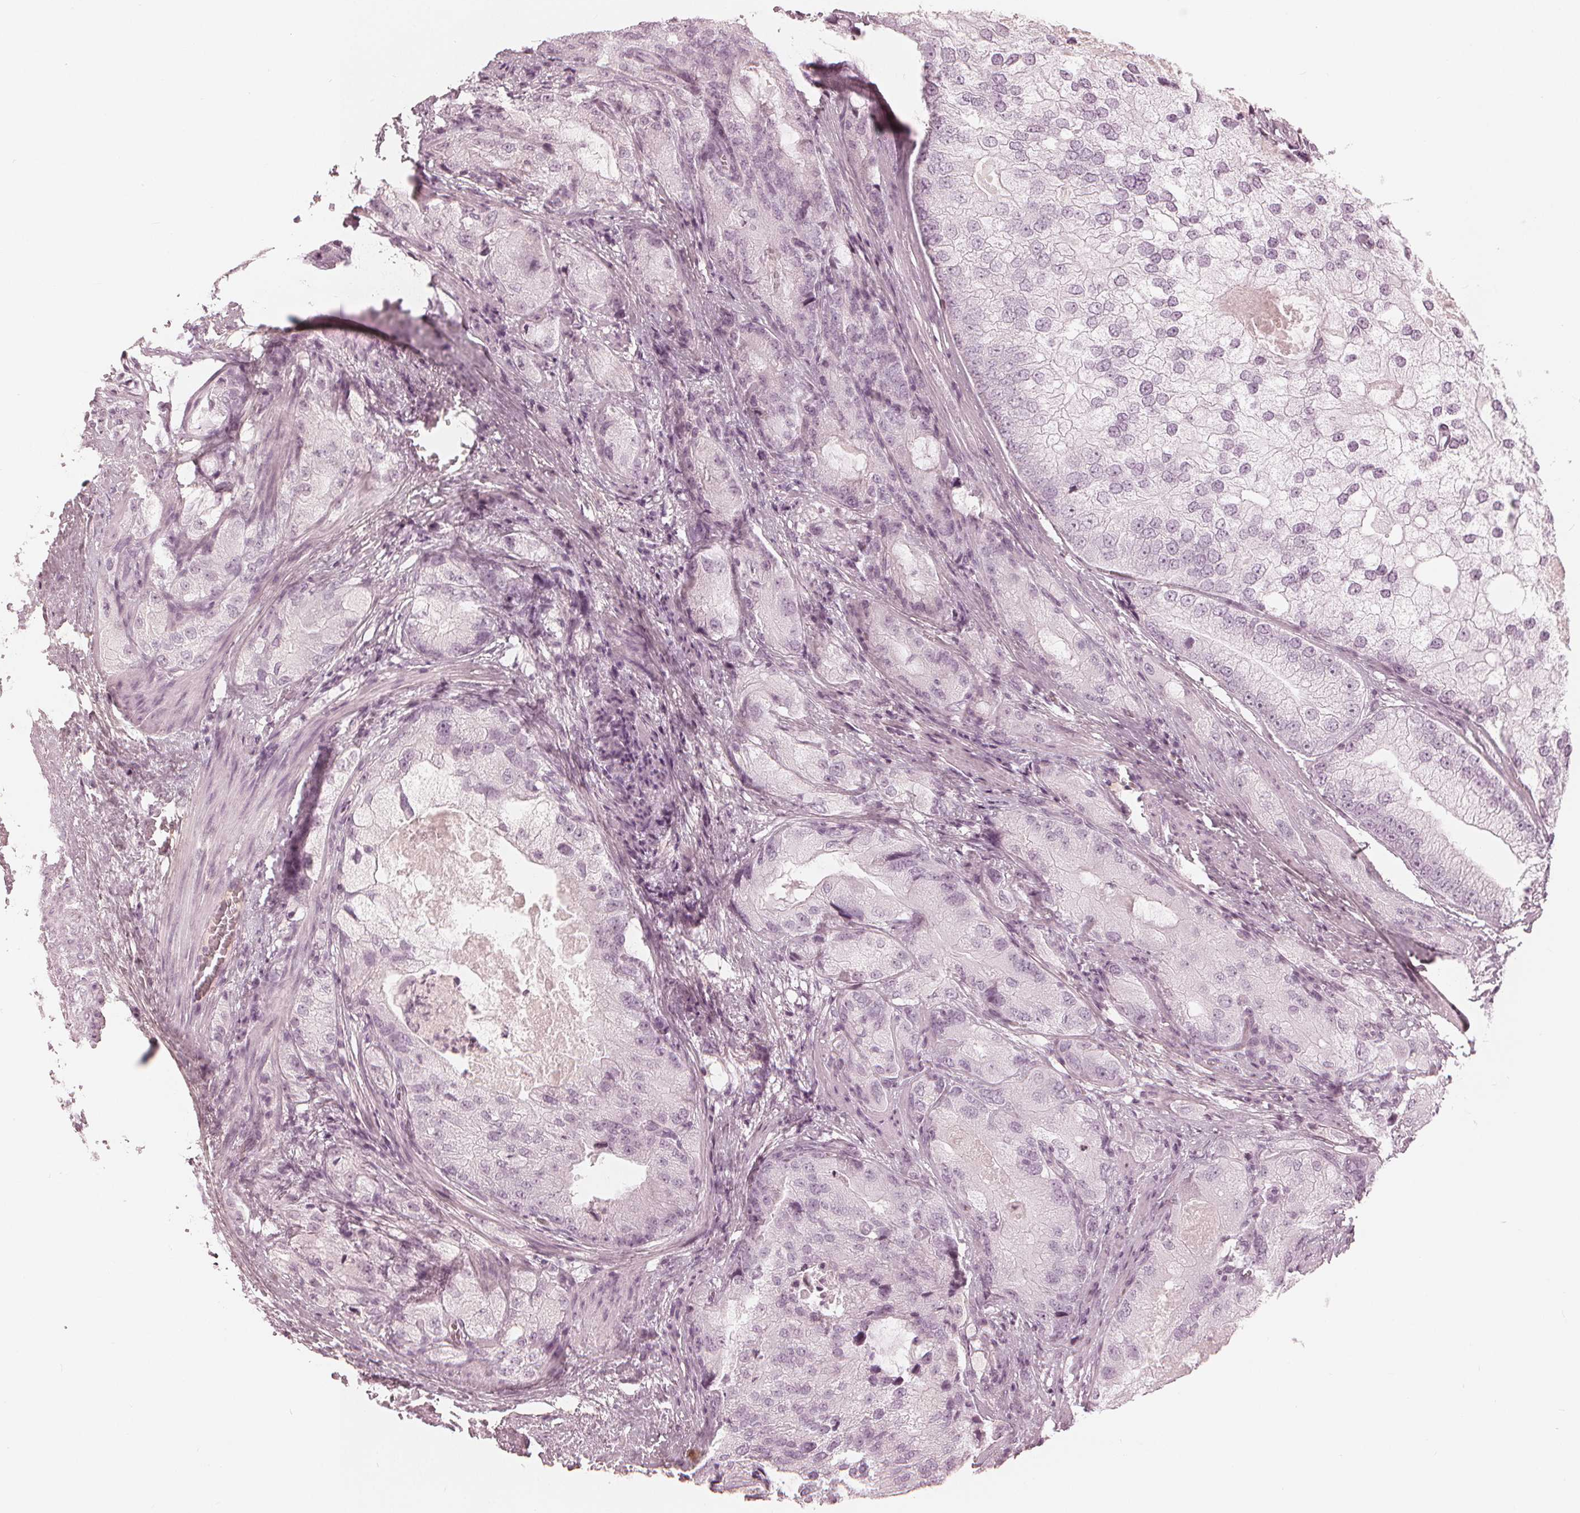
{"staining": {"intensity": "negative", "quantity": "none", "location": "none"}, "tissue": "prostate cancer", "cell_type": "Tumor cells", "image_type": "cancer", "snomed": [{"axis": "morphology", "description": "Adenocarcinoma, High grade"}, {"axis": "topography", "description": "Prostate"}], "caption": "Micrograph shows no significant protein staining in tumor cells of prostate cancer (high-grade adenocarcinoma).", "gene": "PAEP", "patient": {"sex": "male", "age": 70}}